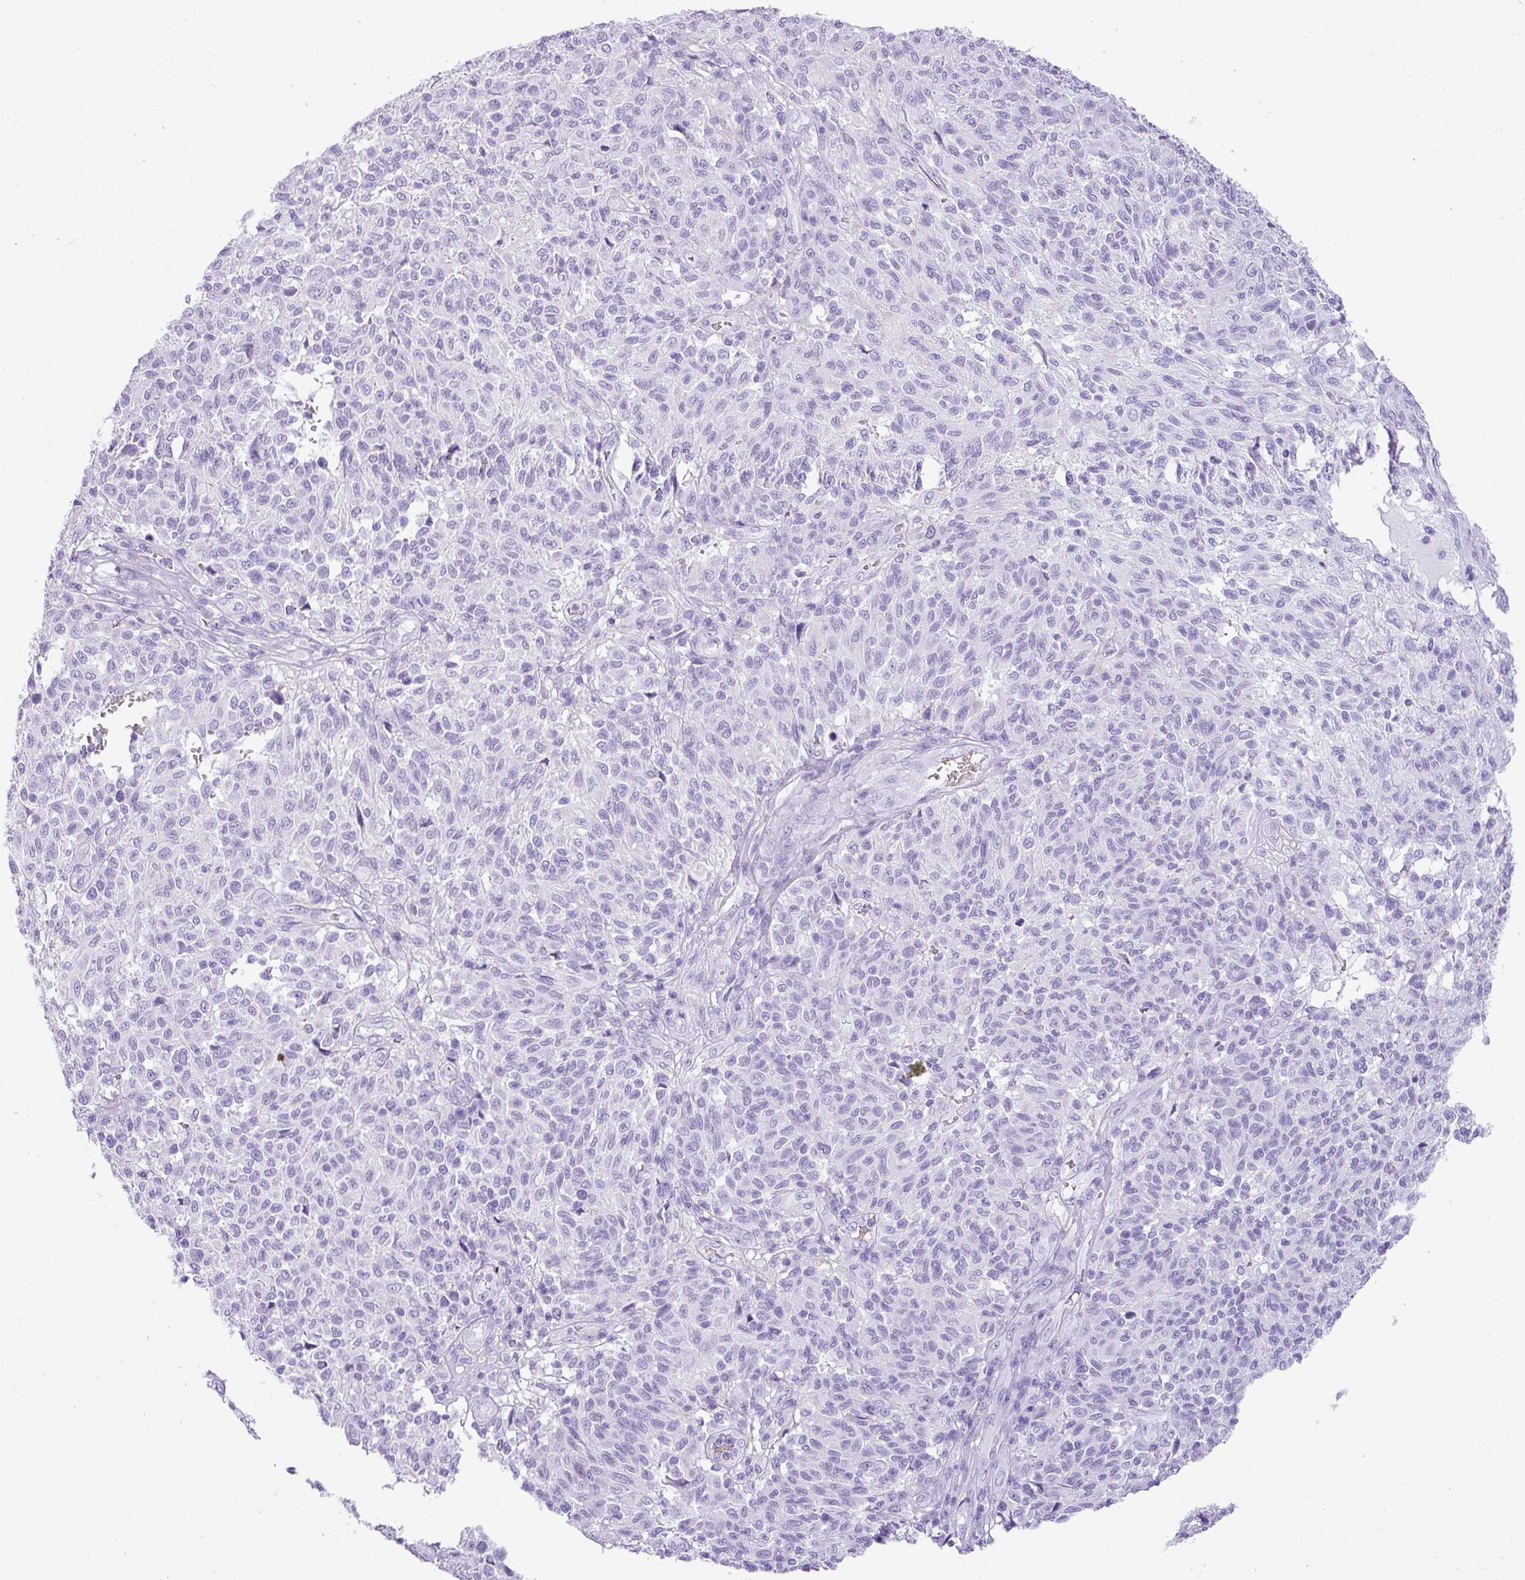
{"staining": {"intensity": "negative", "quantity": "none", "location": "none"}, "tissue": "melanoma", "cell_type": "Tumor cells", "image_type": "cancer", "snomed": [{"axis": "morphology", "description": "Malignant melanoma, NOS"}, {"axis": "topography", "description": "Skin"}], "caption": "Human malignant melanoma stained for a protein using immunohistochemistry (IHC) demonstrates no positivity in tumor cells.", "gene": "ZSCAN5A", "patient": {"sex": "male", "age": 66}}